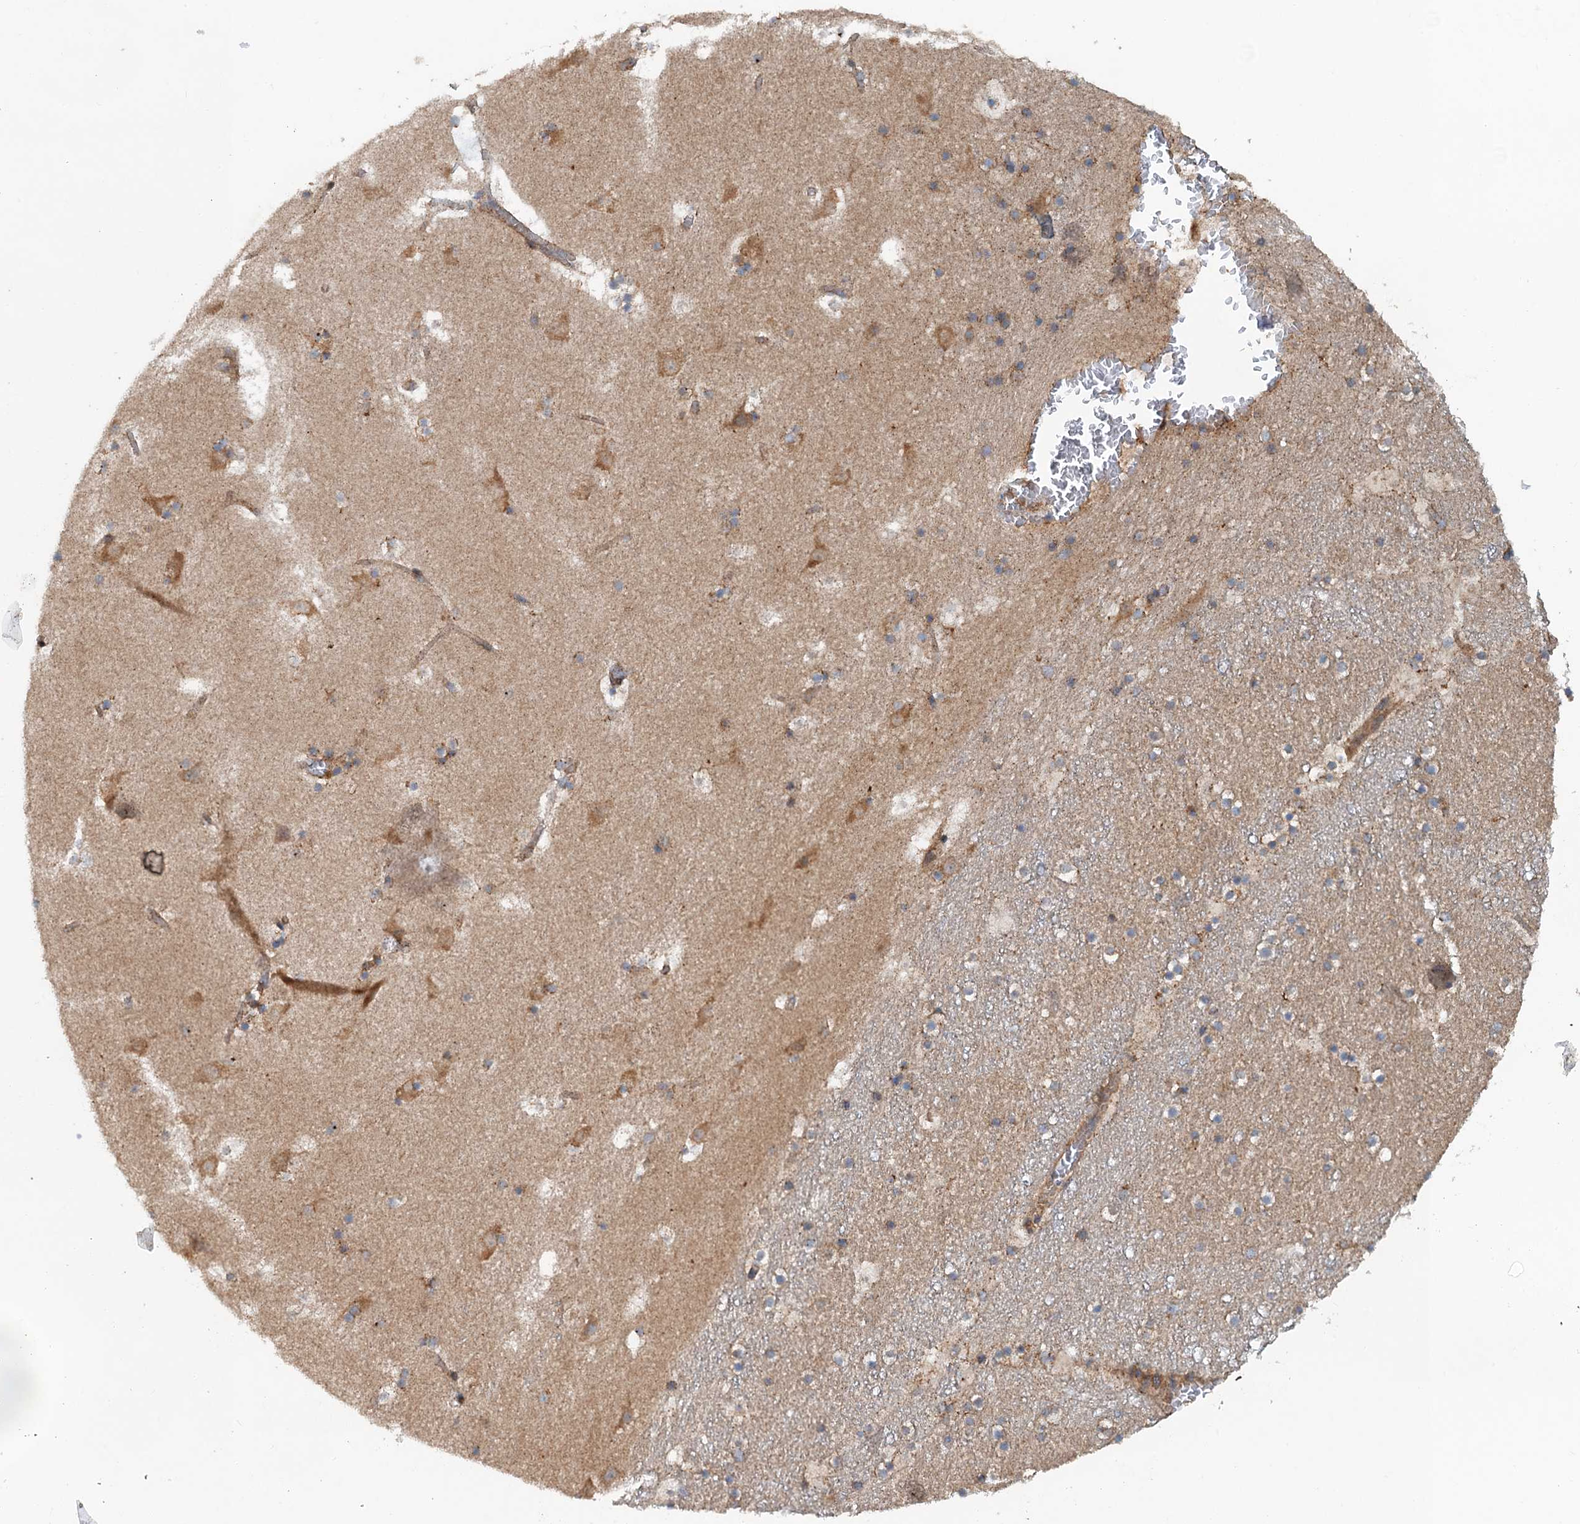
{"staining": {"intensity": "moderate", "quantity": "25%-75%", "location": "cytoplasmic/membranous"}, "tissue": "caudate", "cell_type": "Glial cells", "image_type": "normal", "snomed": [{"axis": "morphology", "description": "Normal tissue, NOS"}, {"axis": "topography", "description": "Lateral ventricle wall"}], "caption": "Approximately 25%-75% of glial cells in benign human caudate exhibit moderate cytoplasmic/membranous protein staining as visualized by brown immunohistochemical staining.", "gene": "COG3", "patient": {"sex": "male", "age": 45}}